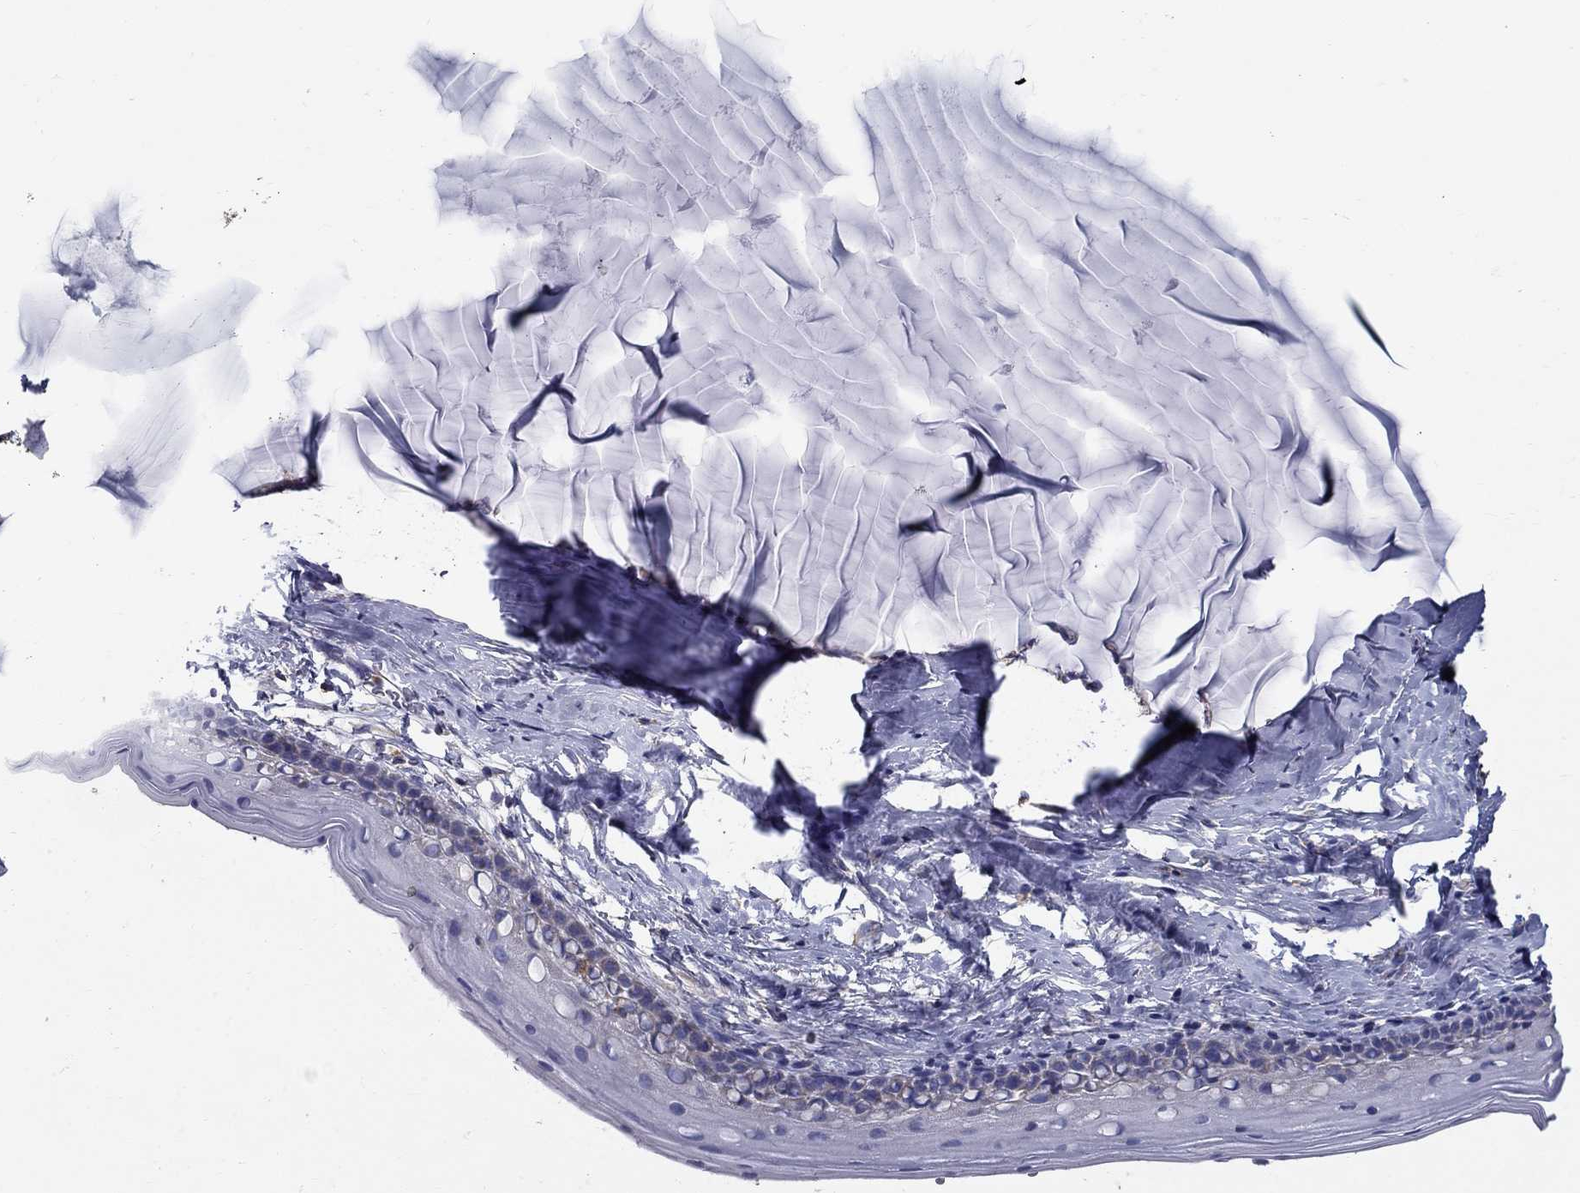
{"staining": {"intensity": "moderate", "quantity": "25%-75%", "location": "cytoplasmic/membranous"}, "tissue": "cervix", "cell_type": "Glandular cells", "image_type": "normal", "snomed": [{"axis": "morphology", "description": "Normal tissue, NOS"}, {"axis": "topography", "description": "Cervix"}], "caption": "The image exhibits staining of normal cervix, revealing moderate cytoplasmic/membranous protein staining (brown color) within glandular cells. (DAB = brown stain, brightfield microscopy at high magnification).", "gene": "NME5", "patient": {"sex": "female", "age": 40}}